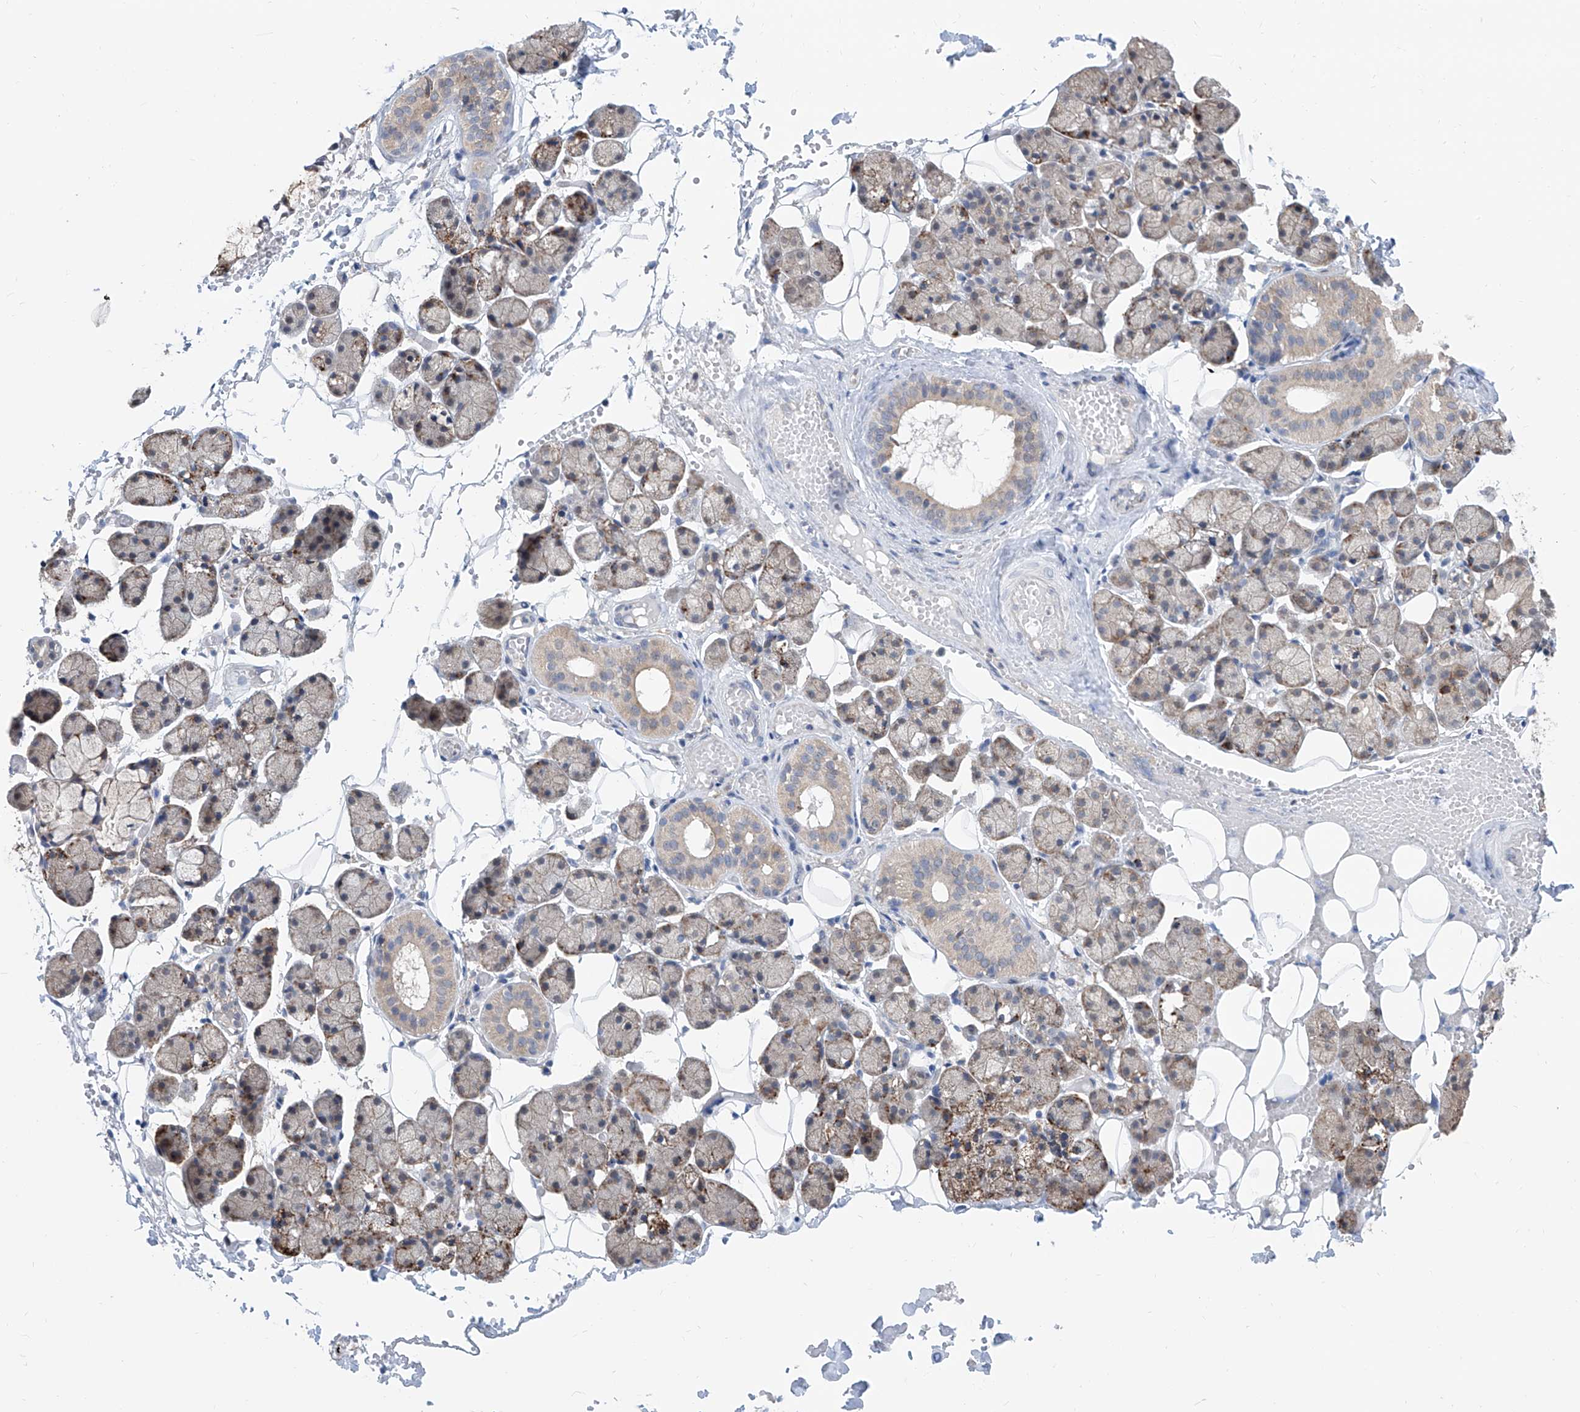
{"staining": {"intensity": "moderate", "quantity": "25%-75%", "location": "cytoplasmic/membranous"}, "tissue": "salivary gland", "cell_type": "Glandular cells", "image_type": "normal", "snomed": [{"axis": "morphology", "description": "Normal tissue, NOS"}, {"axis": "topography", "description": "Salivary gland"}], "caption": "Immunohistochemical staining of unremarkable salivary gland reveals moderate cytoplasmic/membranous protein positivity in approximately 25%-75% of glandular cells.", "gene": "KCNK10", "patient": {"sex": "female", "age": 33}}